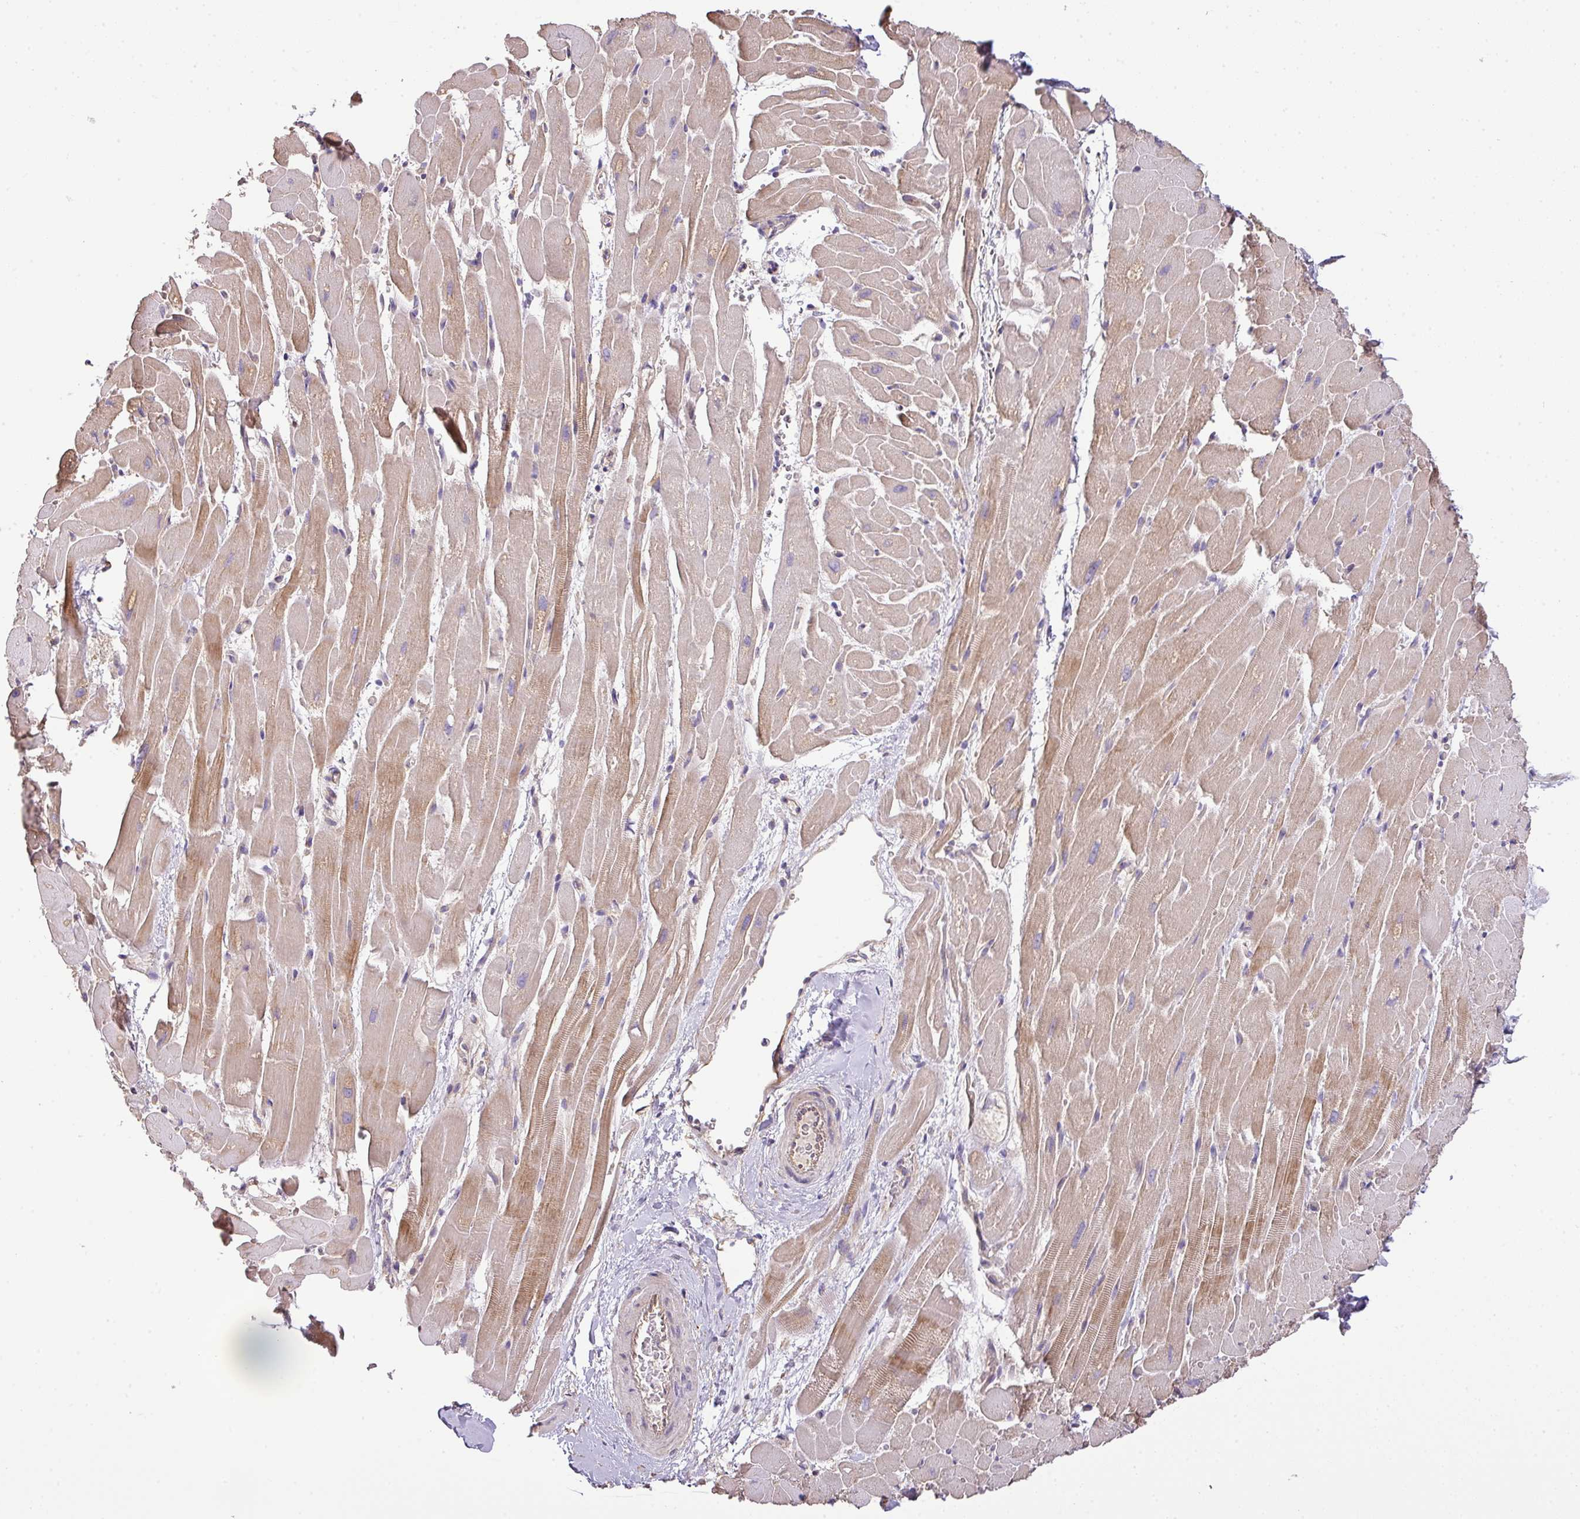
{"staining": {"intensity": "moderate", "quantity": "25%-75%", "location": "cytoplasmic/membranous"}, "tissue": "heart muscle", "cell_type": "Cardiomyocytes", "image_type": "normal", "snomed": [{"axis": "morphology", "description": "Normal tissue, NOS"}, {"axis": "topography", "description": "Heart"}], "caption": "Cardiomyocytes display medium levels of moderate cytoplasmic/membranous expression in approximately 25%-75% of cells in normal heart muscle. (Stains: DAB (3,3'-diaminobenzidine) in brown, nuclei in blue, Microscopy: brightfield microscopy at high magnification).", "gene": "VENTX", "patient": {"sex": "male", "age": 37}}